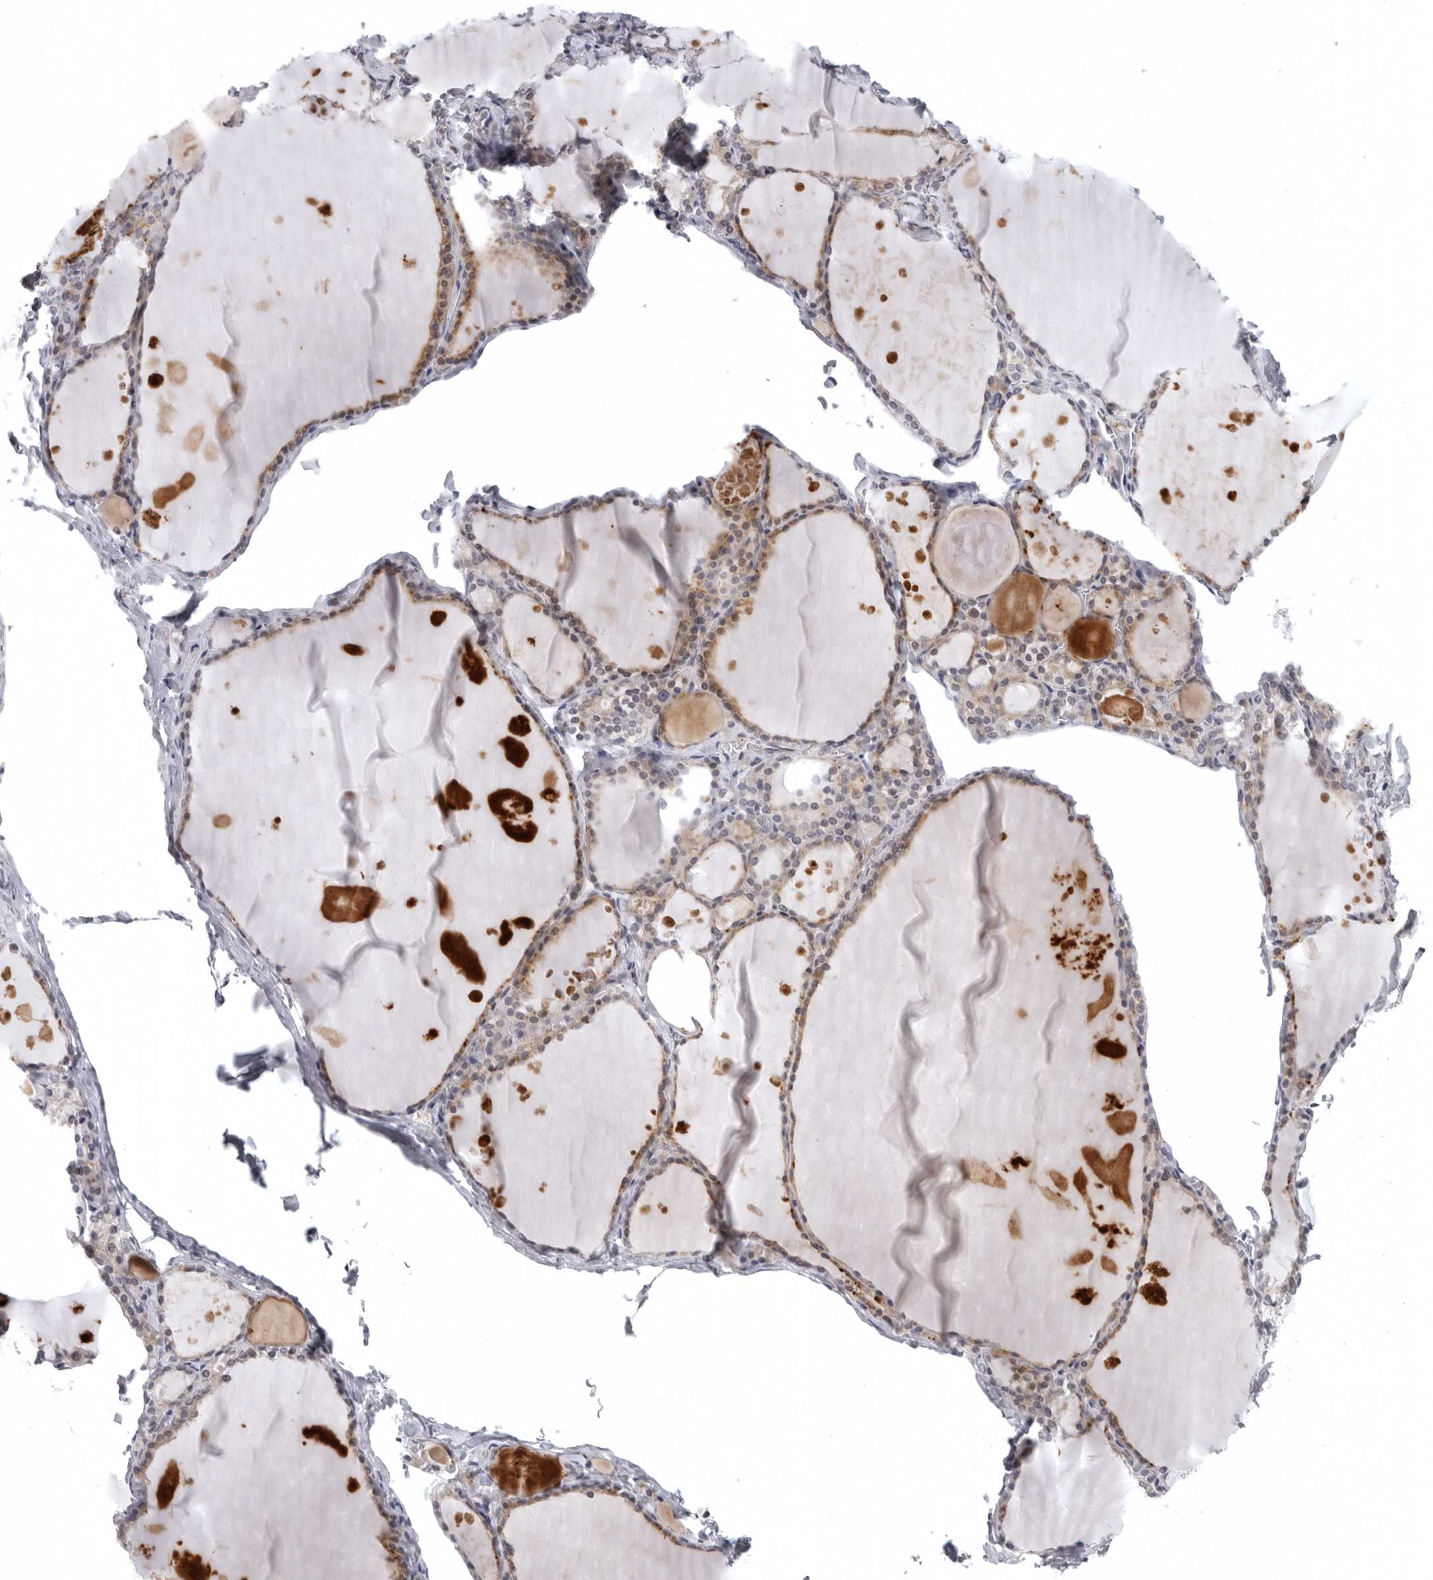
{"staining": {"intensity": "moderate", "quantity": "25%-75%", "location": "cytoplasmic/membranous,nuclear"}, "tissue": "thyroid gland", "cell_type": "Glandular cells", "image_type": "normal", "snomed": [{"axis": "morphology", "description": "Normal tissue, NOS"}, {"axis": "topography", "description": "Thyroid gland"}], "caption": "Immunohistochemistry (IHC) (DAB) staining of normal thyroid gland reveals moderate cytoplasmic/membranous,nuclear protein positivity in about 25%-75% of glandular cells. (Brightfield microscopy of DAB IHC at high magnification).", "gene": "CD300LD", "patient": {"sex": "male", "age": 56}}